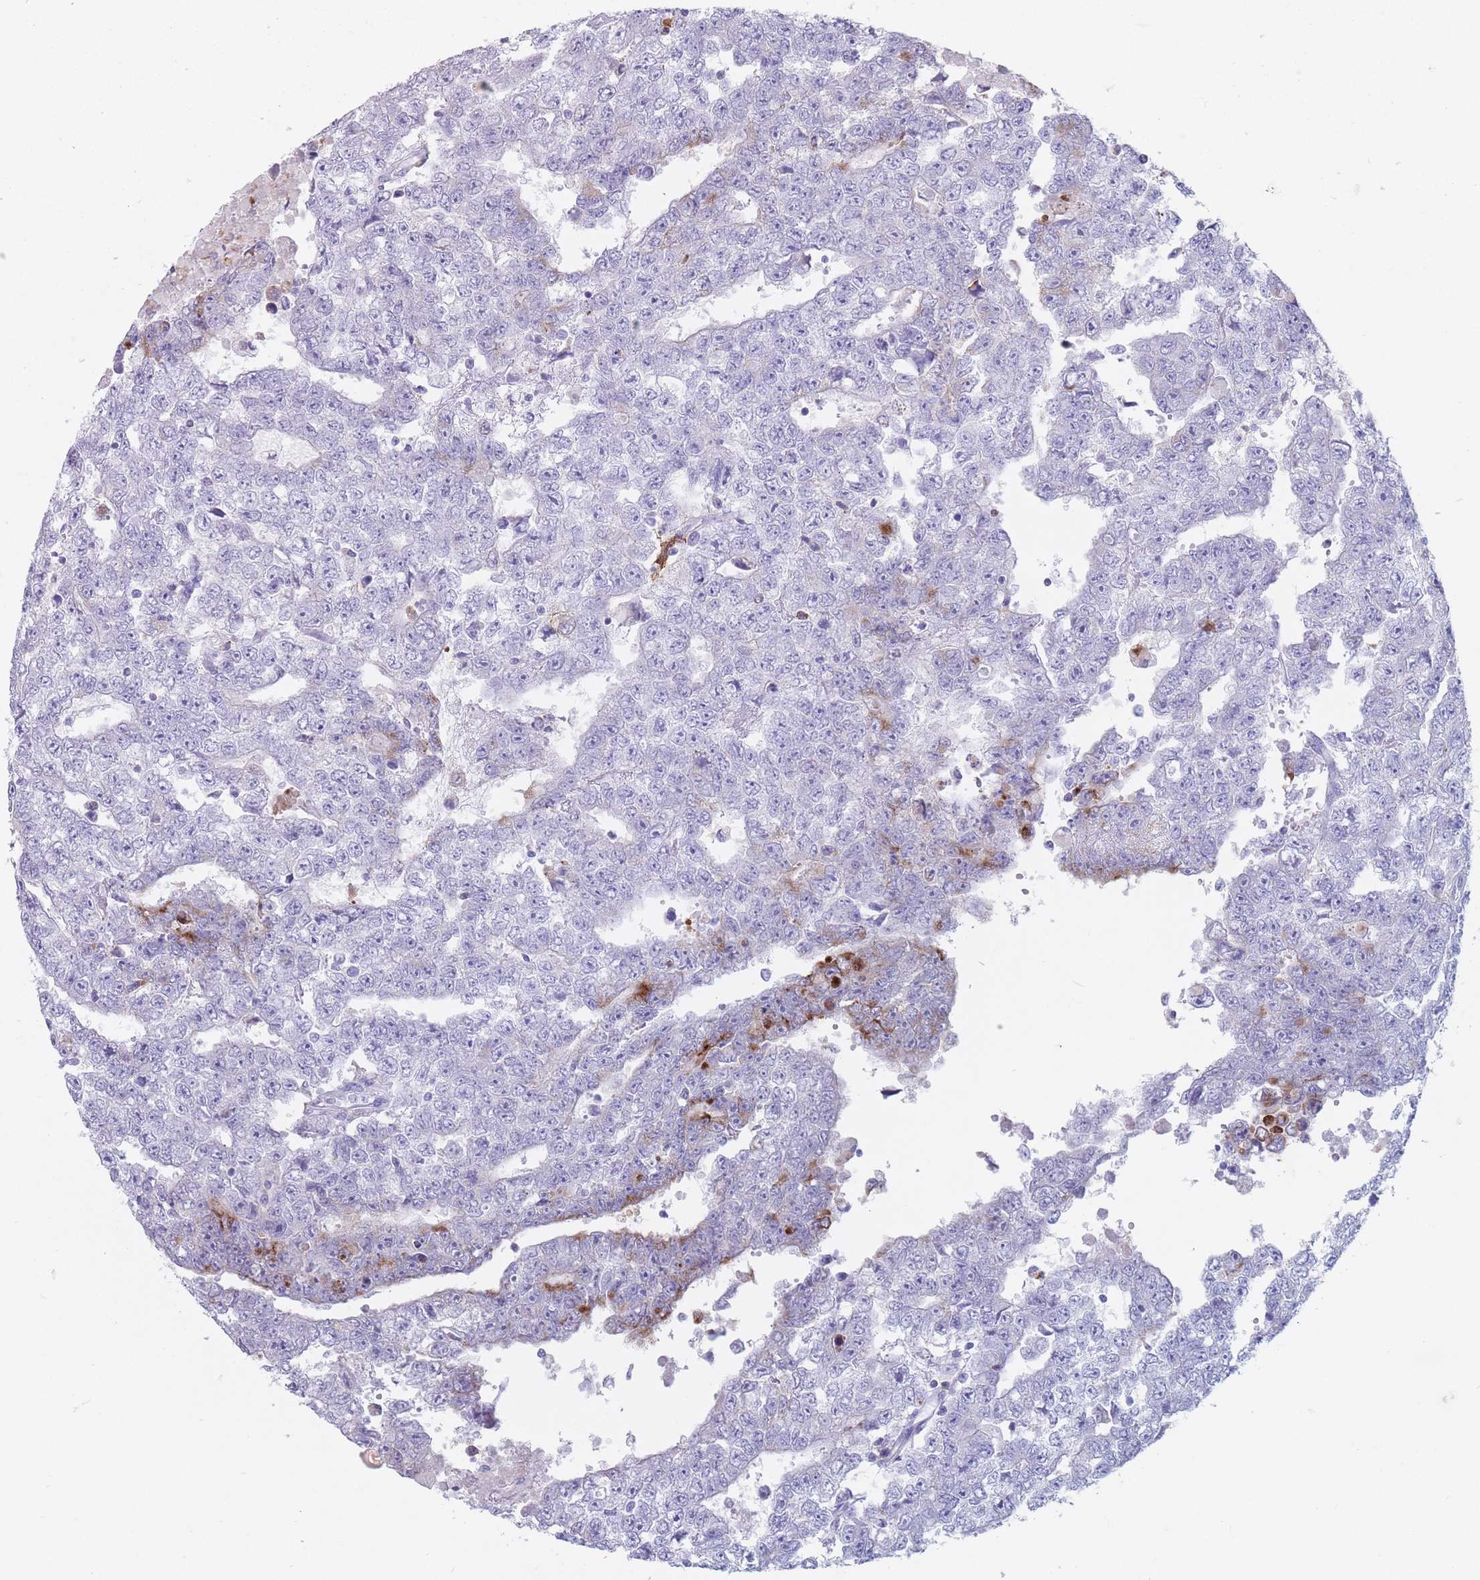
{"staining": {"intensity": "moderate", "quantity": "<25%", "location": "cytoplasmic/membranous"}, "tissue": "testis cancer", "cell_type": "Tumor cells", "image_type": "cancer", "snomed": [{"axis": "morphology", "description": "Carcinoma, Embryonal, NOS"}, {"axis": "topography", "description": "Testis"}], "caption": "Protein analysis of embryonal carcinoma (testis) tissue demonstrates moderate cytoplasmic/membranous staining in about <25% of tumor cells.", "gene": "ST3GAL5", "patient": {"sex": "male", "age": 25}}